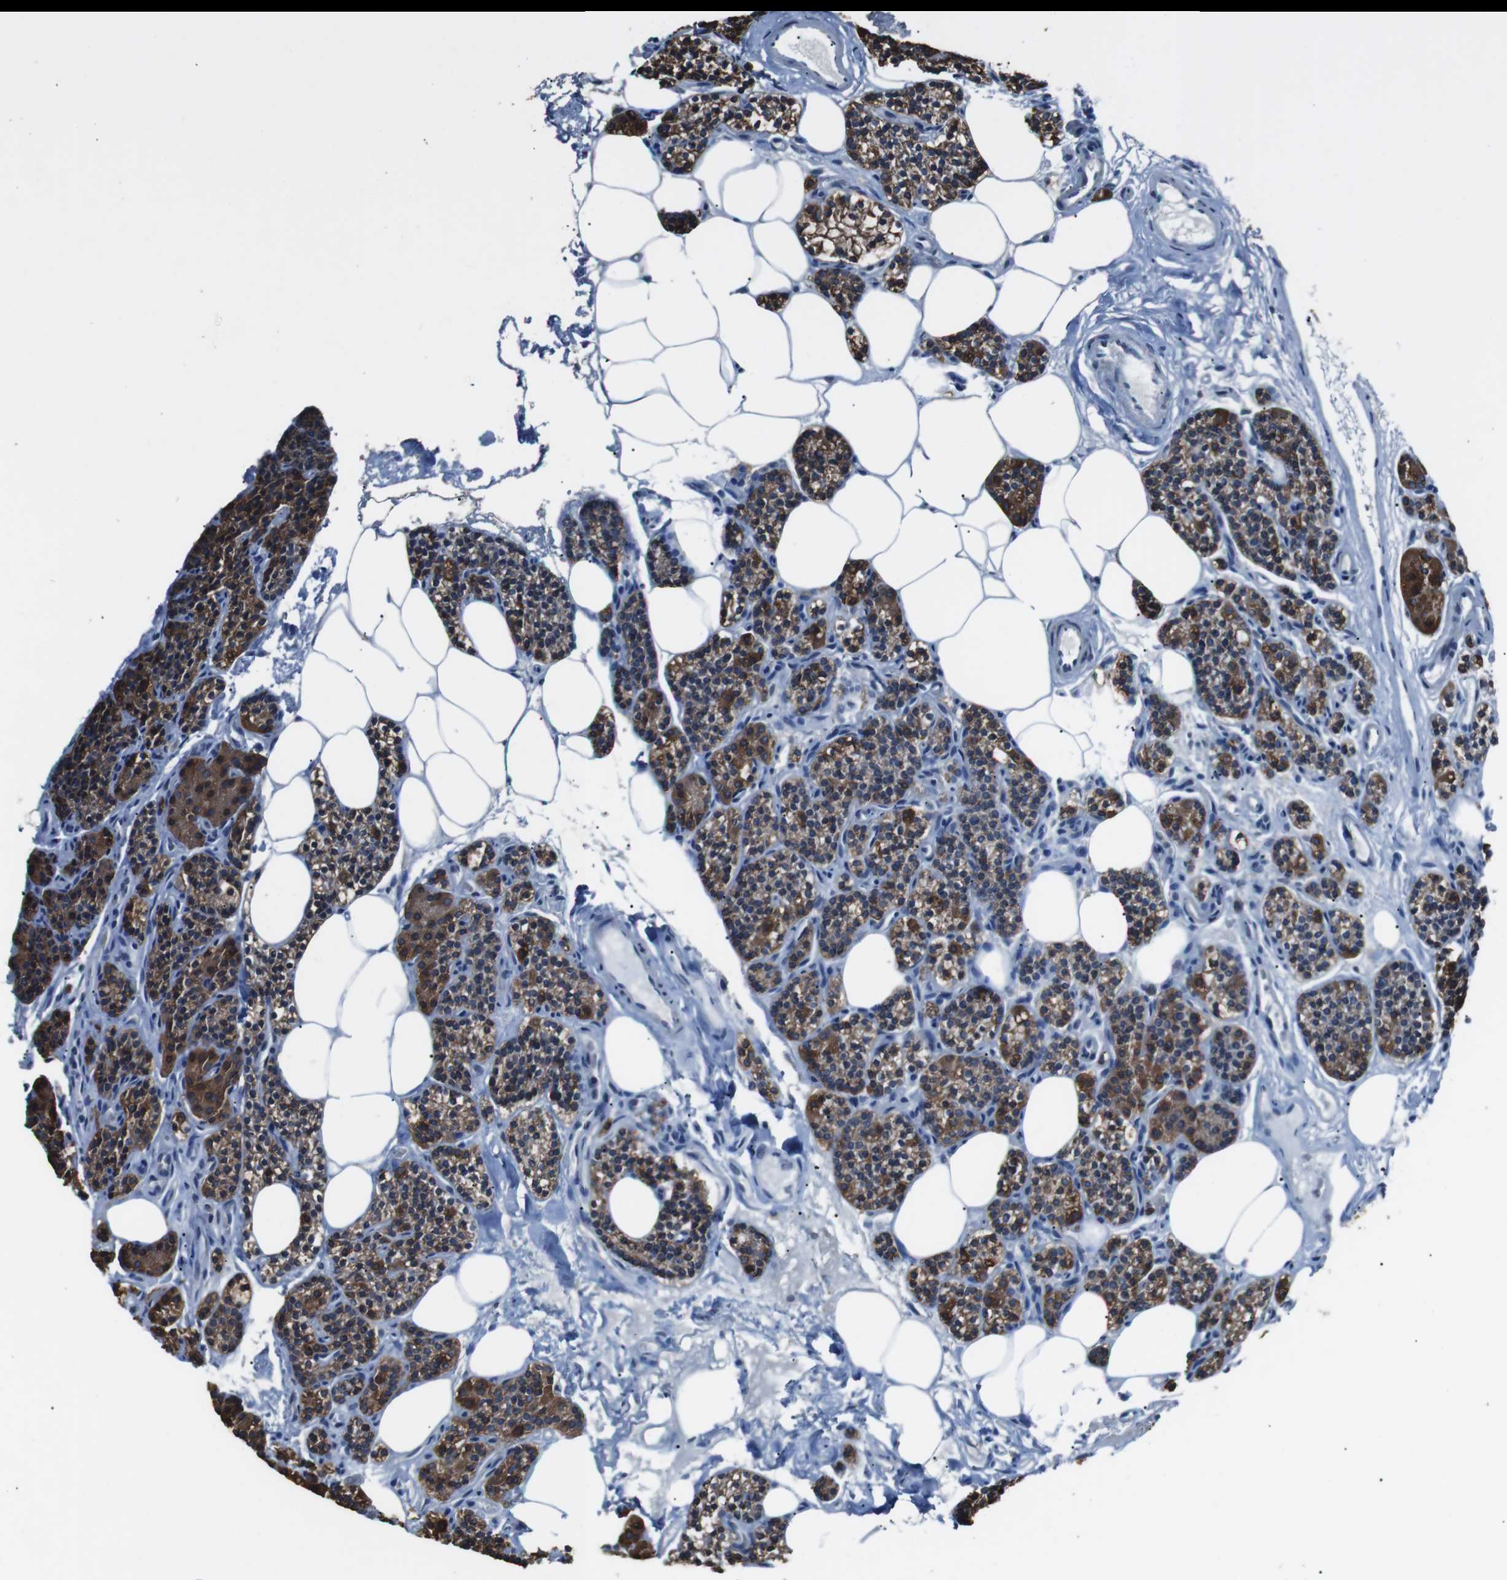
{"staining": {"intensity": "strong", "quantity": ">75%", "location": "cytoplasmic/membranous"}, "tissue": "parathyroid gland", "cell_type": "Glandular cells", "image_type": "normal", "snomed": [{"axis": "morphology", "description": "Normal tissue, NOS"}, {"axis": "morphology", "description": "Adenoma, NOS"}, {"axis": "topography", "description": "Parathyroid gland"}], "caption": "DAB (3,3'-diaminobenzidine) immunohistochemical staining of benign parathyroid gland displays strong cytoplasmic/membranous protein staining in about >75% of glandular cells.", "gene": "CISD2", "patient": {"sex": "female", "age": 74}}